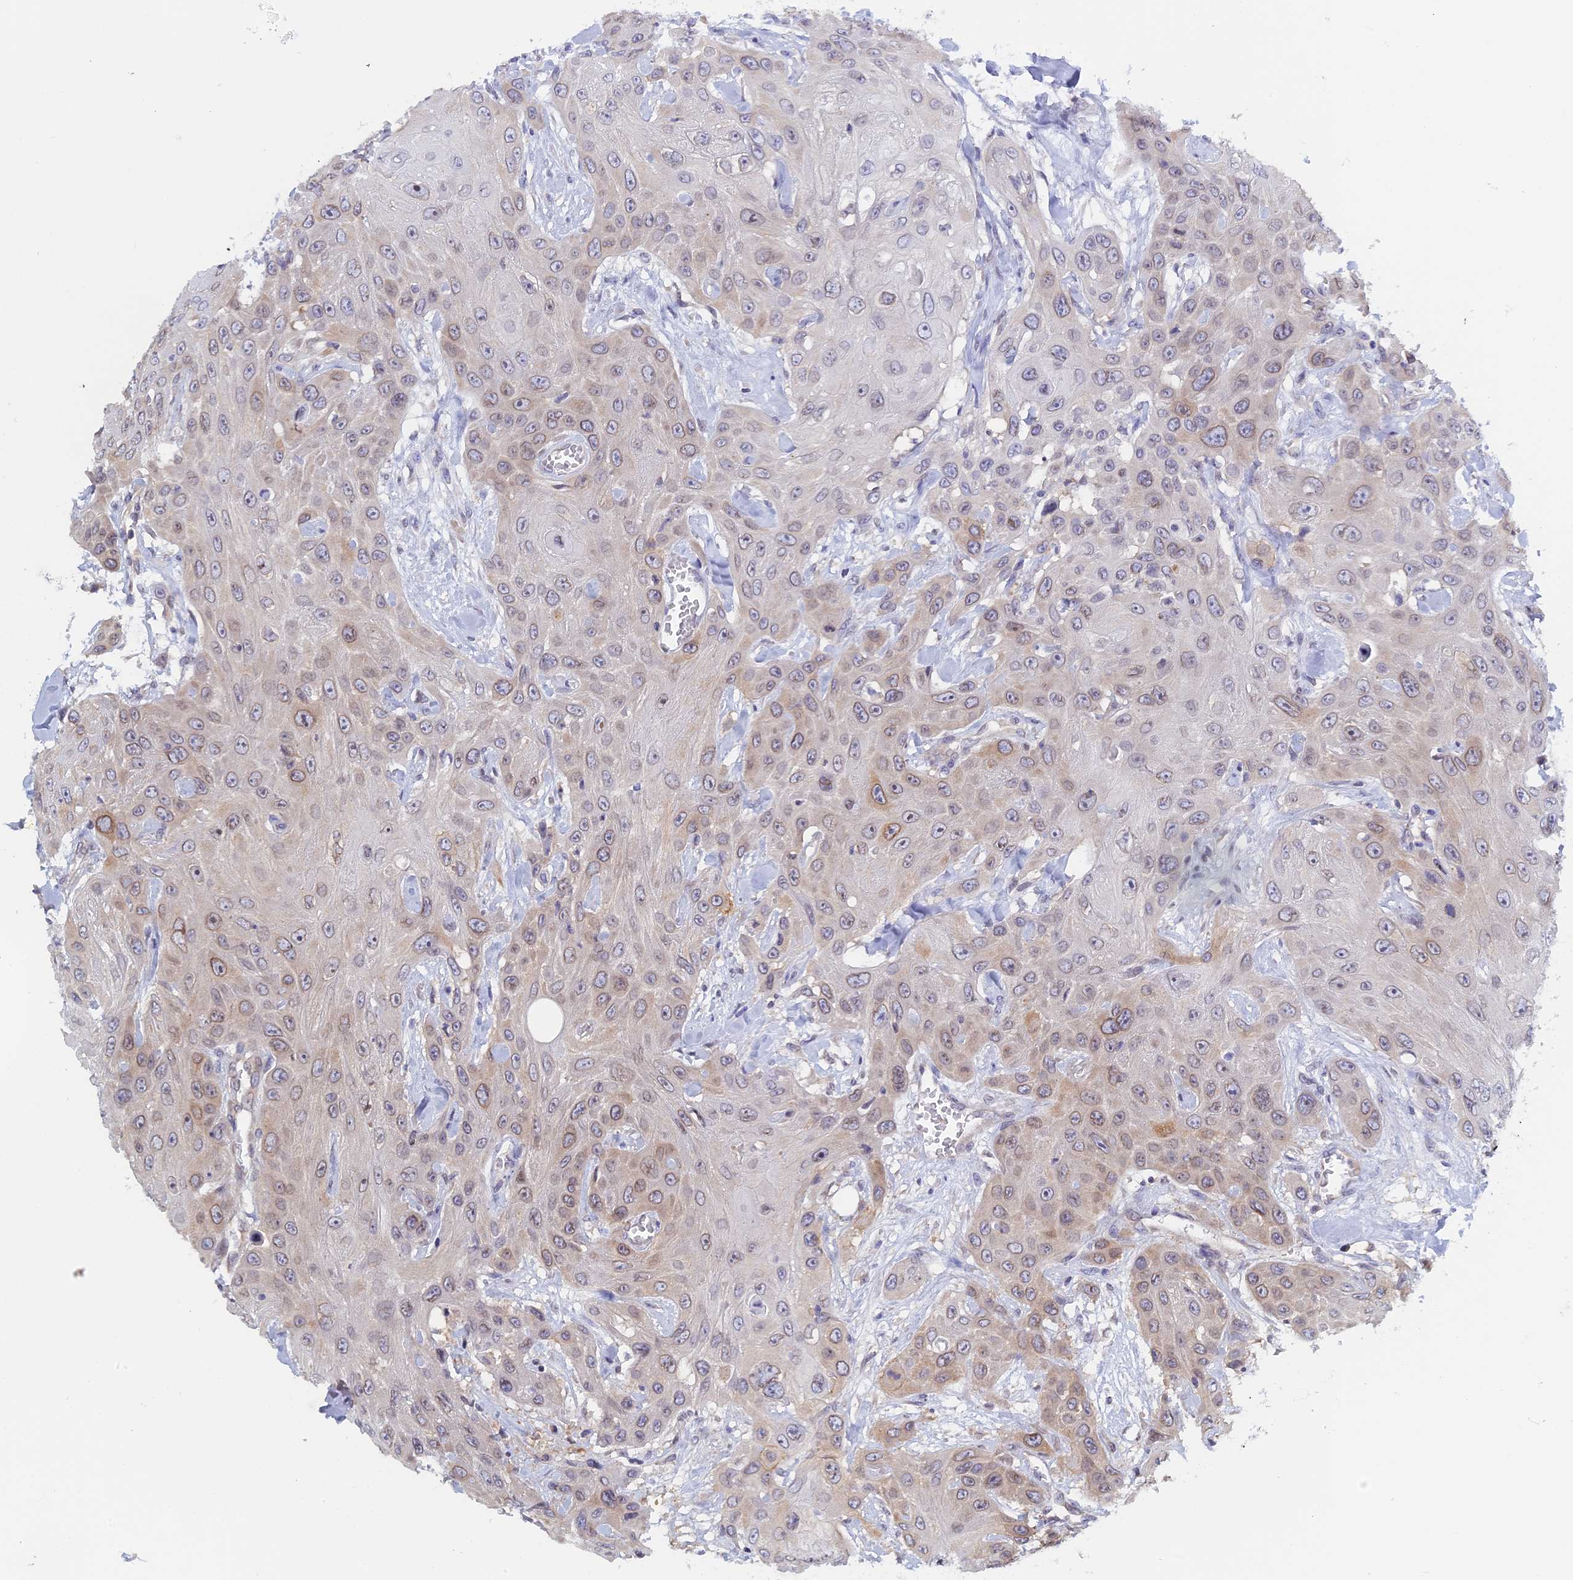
{"staining": {"intensity": "weak", "quantity": "<25%", "location": "cytoplasmic/membranous,nuclear"}, "tissue": "head and neck cancer", "cell_type": "Tumor cells", "image_type": "cancer", "snomed": [{"axis": "morphology", "description": "Squamous cell carcinoma, NOS"}, {"axis": "topography", "description": "Head-Neck"}], "caption": "DAB immunohistochemical staining of squamous cell carcinoma (head and neck) exhibits no significant expression in tumor cells.", "gene": "NAA10", "patient": {"sex": "male", "age": 81}}